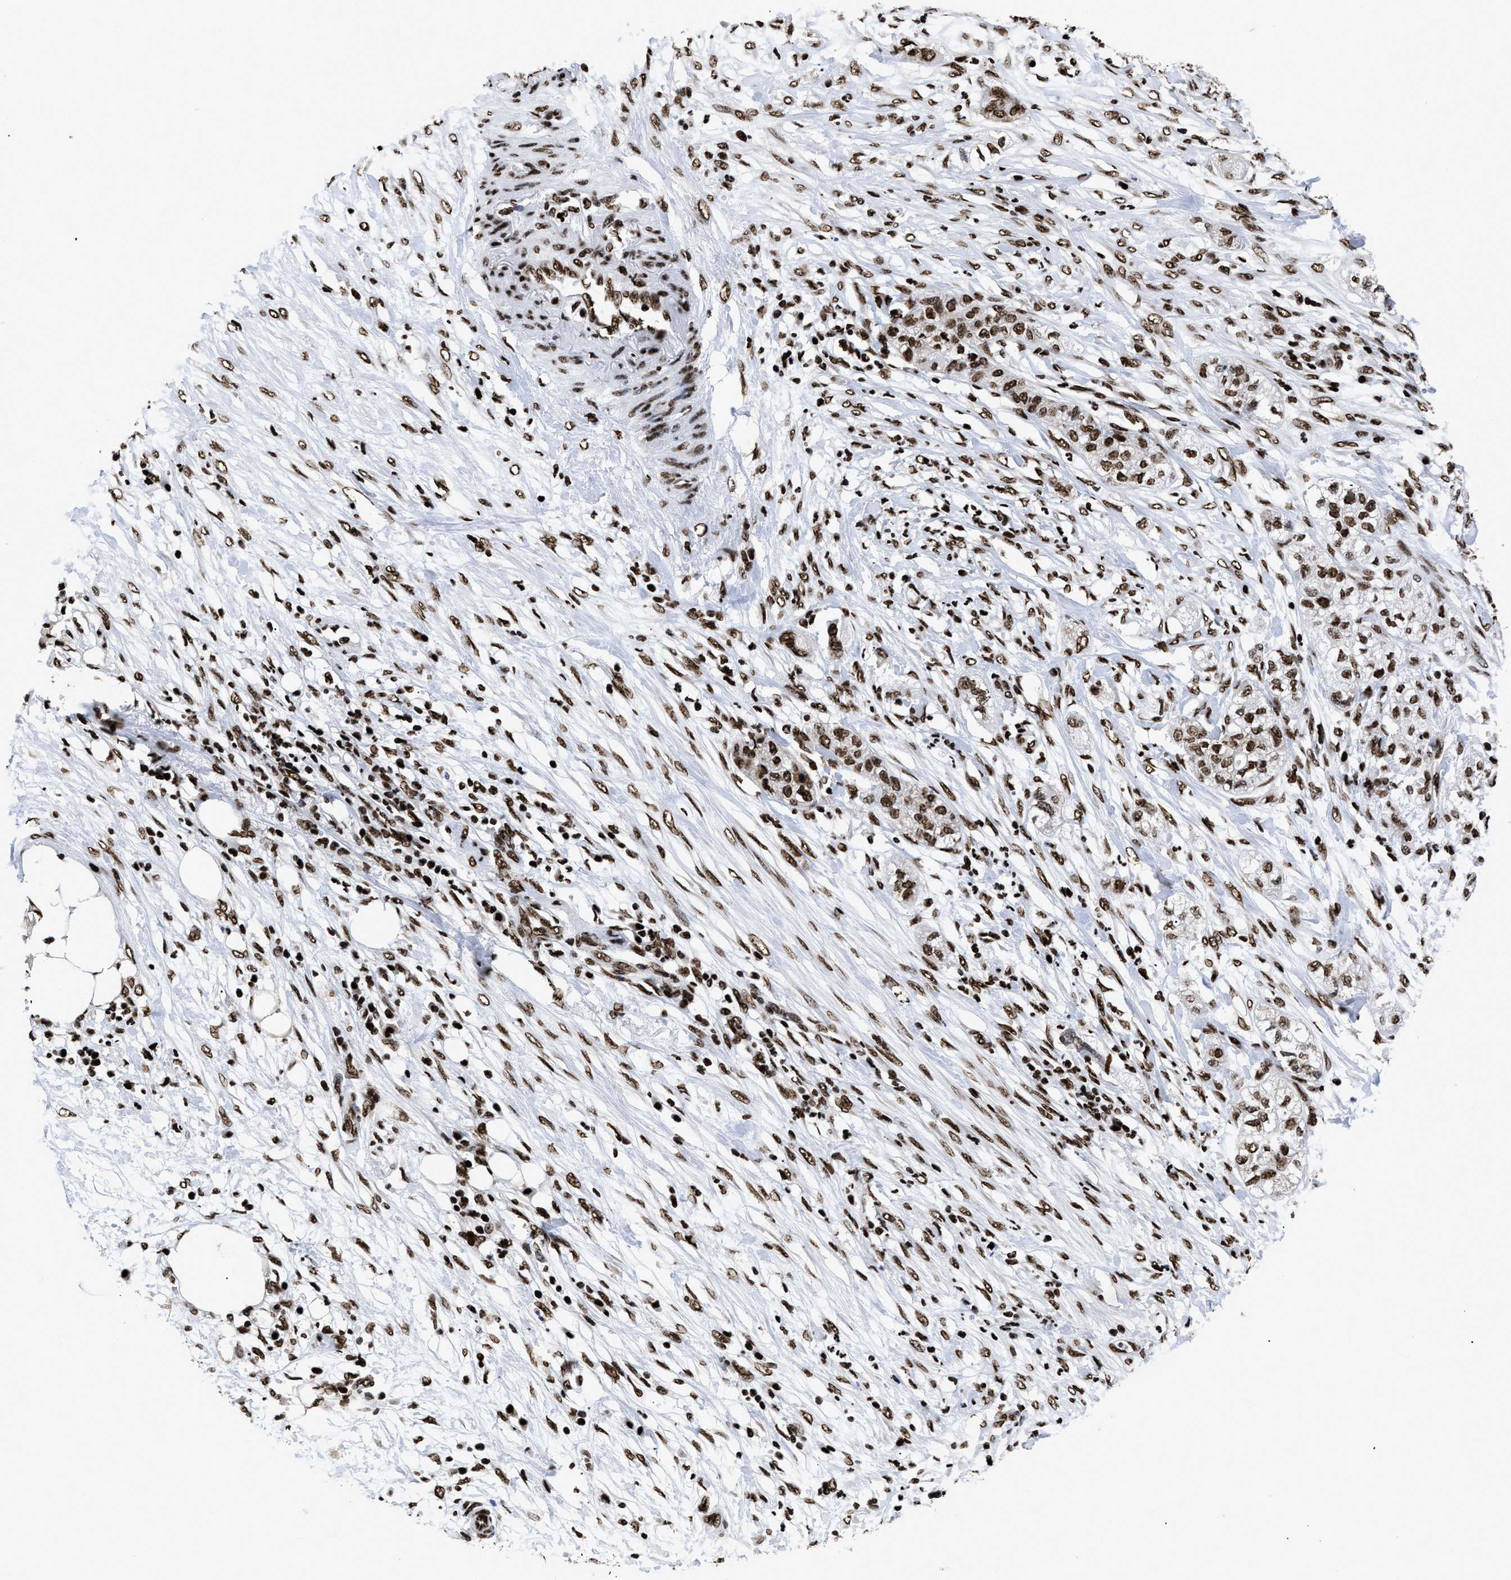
{"staining": {"intensity": "strong", "quantity": ">75%", "location": "nuclear"}, "tissue": "pancreatic cancer", "cell_type": "Tumor cells", "image_type": "cancer", "snomed": [{"axis": "morphology", "description": "Adenocarcinoma, NOS"}, {"axis": "topography", "description": "Pancreas"}], "caption": "Pancreatic adenocarcinoma stained with immunohistochemistry (IHC) exhibits strong nuclear staining in about >75% of tumor cells.", "gene": "CALHM3", "patient": {"sex": "female", "age": 78}}